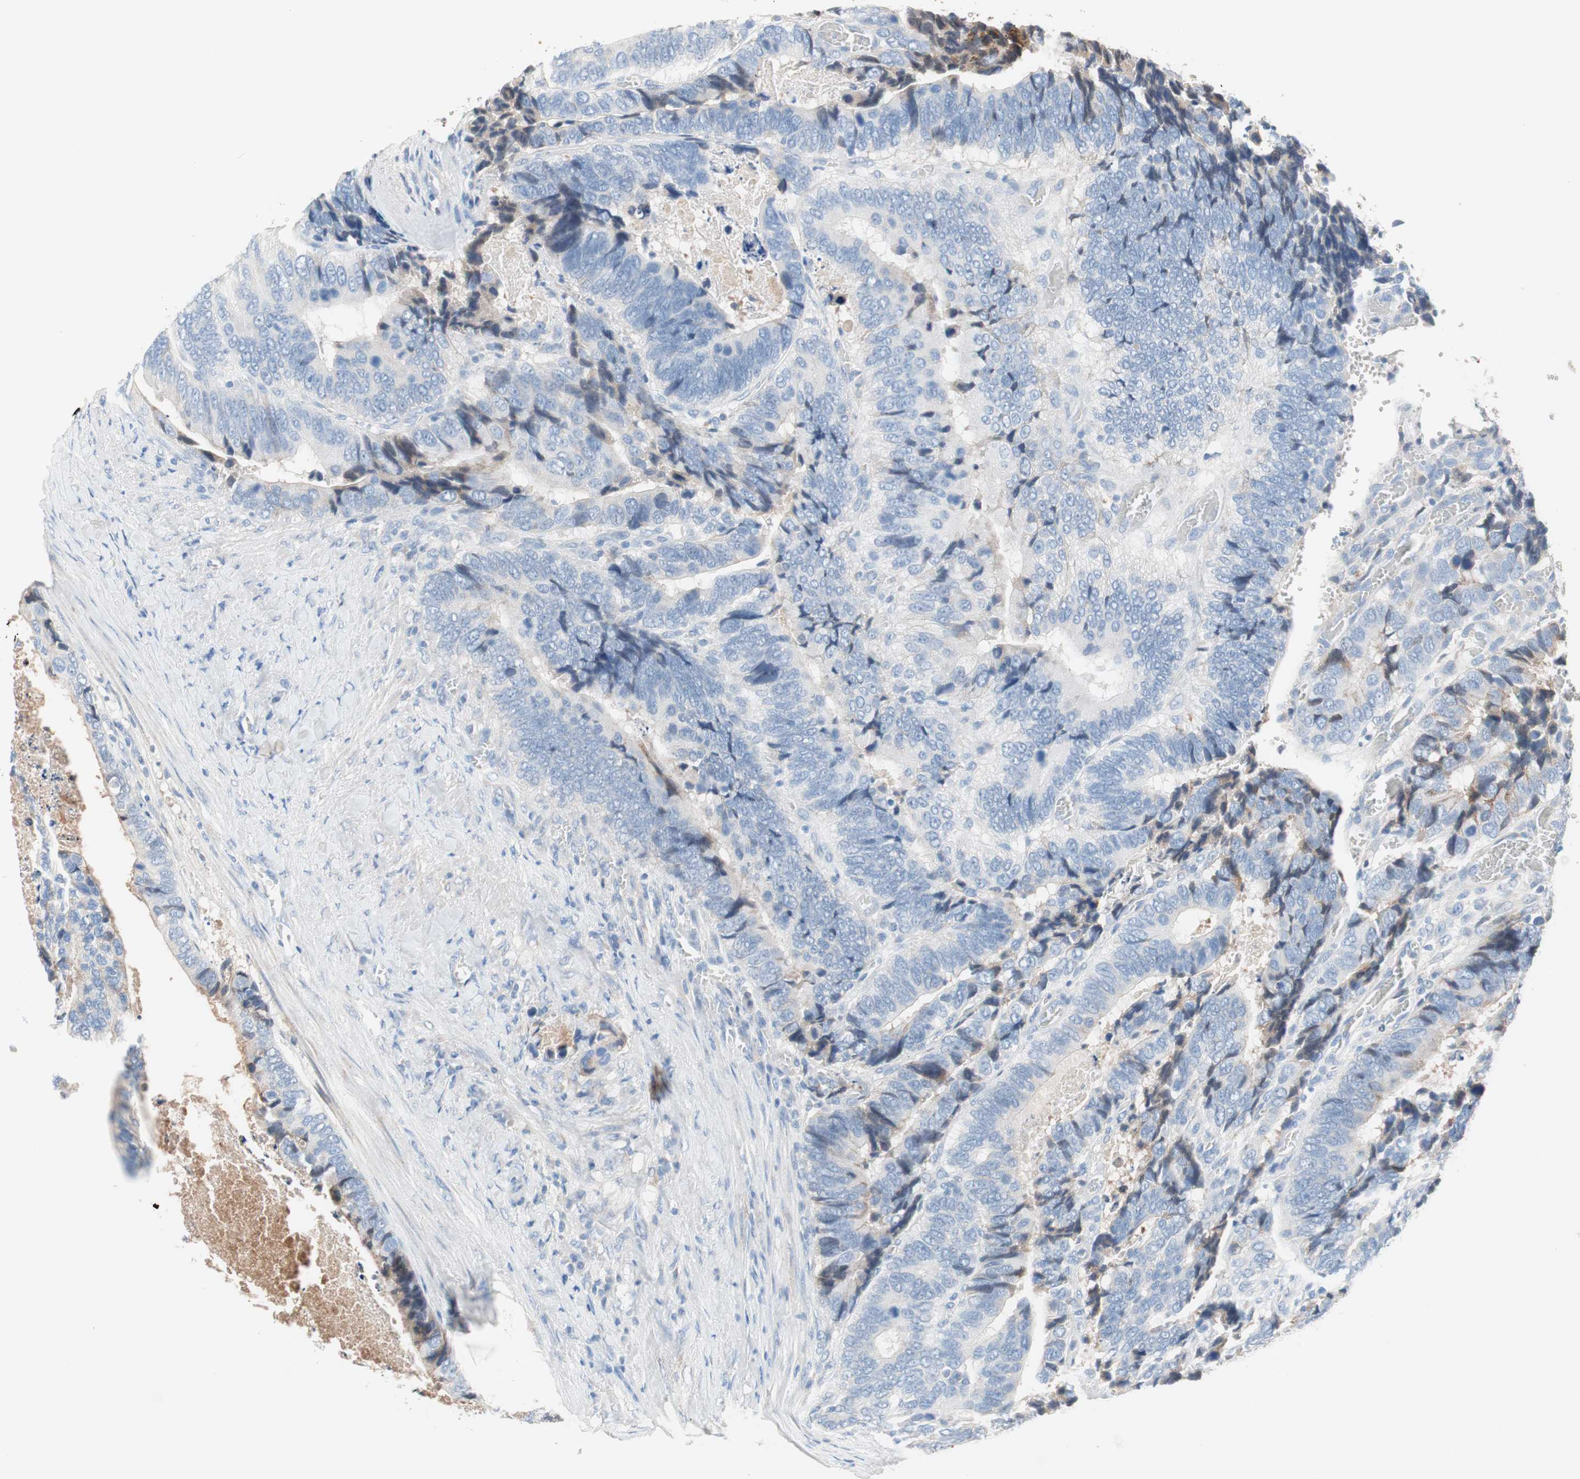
{"staining": {"intensity": "negative", "quantity": "none", "location": "none"}, "tissue": "colorectal cancer", "cell_type": "Tumor cells", "image_type": "cancer", "snomed": [{"axis": "morphology", "description": "Adenocarcinoma, NOS"}, {"axis": "topography", "description": "Colon"}], "caption": "There is no significant expression in tumor cells of colorectal cancer.", "gene": "RBP4", "patient": {"sex": "male", "age": 72}}